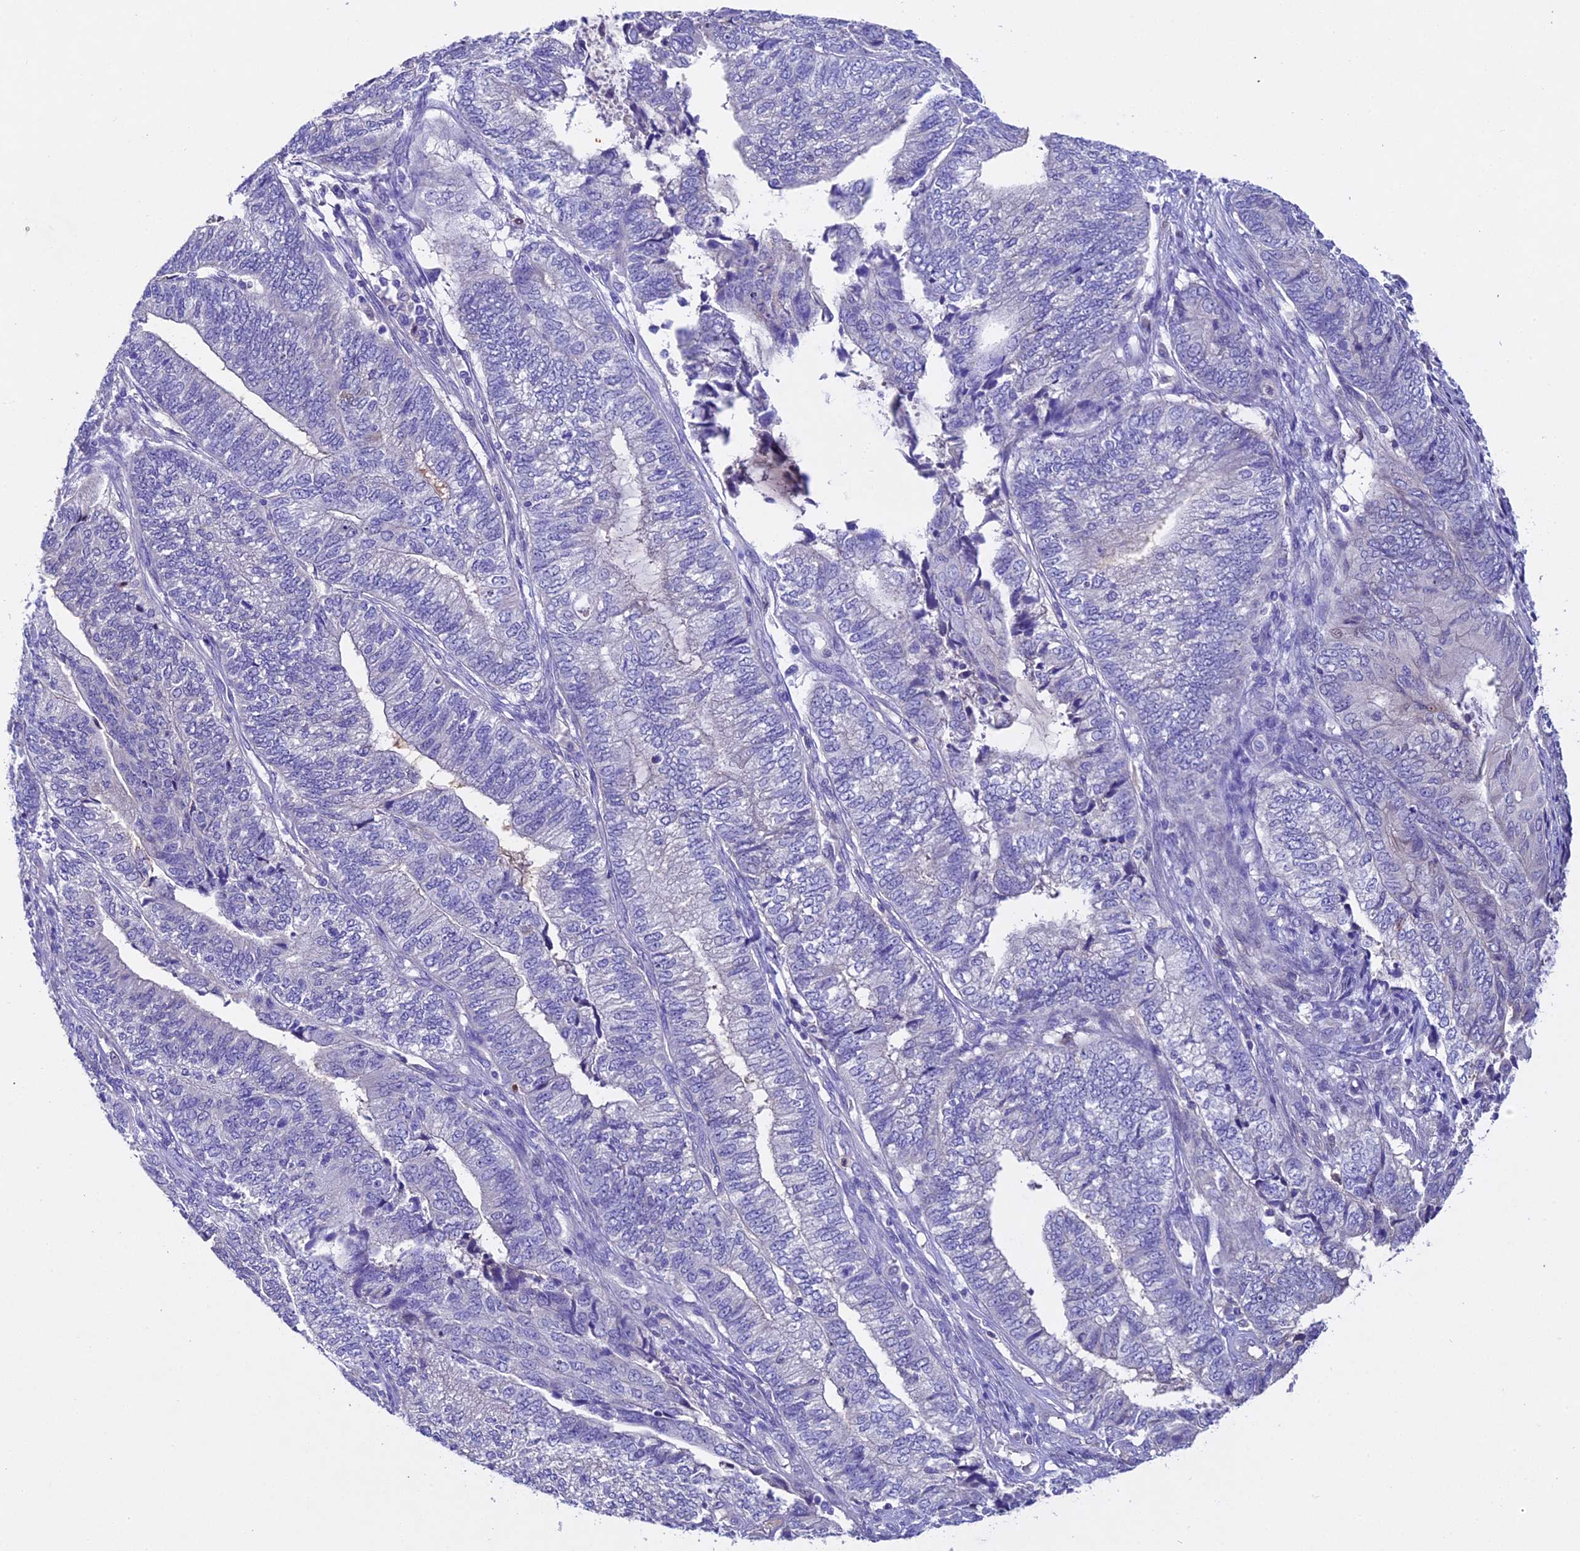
{"staining": {"intensity": "negative", "quantity": "none", "location": "none"}, "tissue": "endometrial cancer", "cell_type": "Tumor cells", "image_type": "cancer", "snomed": [{"axis": "morphology", "description": "Adenocarcinoma, NOS"}, {"axis": "topography", "description": "Uterus"}, {"axis": "topography", "description": "Endometrium"}], "caption": "High power microscopy histopathology image of an IHC photomicrograph of endometrial cancer (adenocarcinoma), revealing no significant expression in tumor cells.", "gene": "TGDS", "patient": {"sex": "female", "age": 70}}